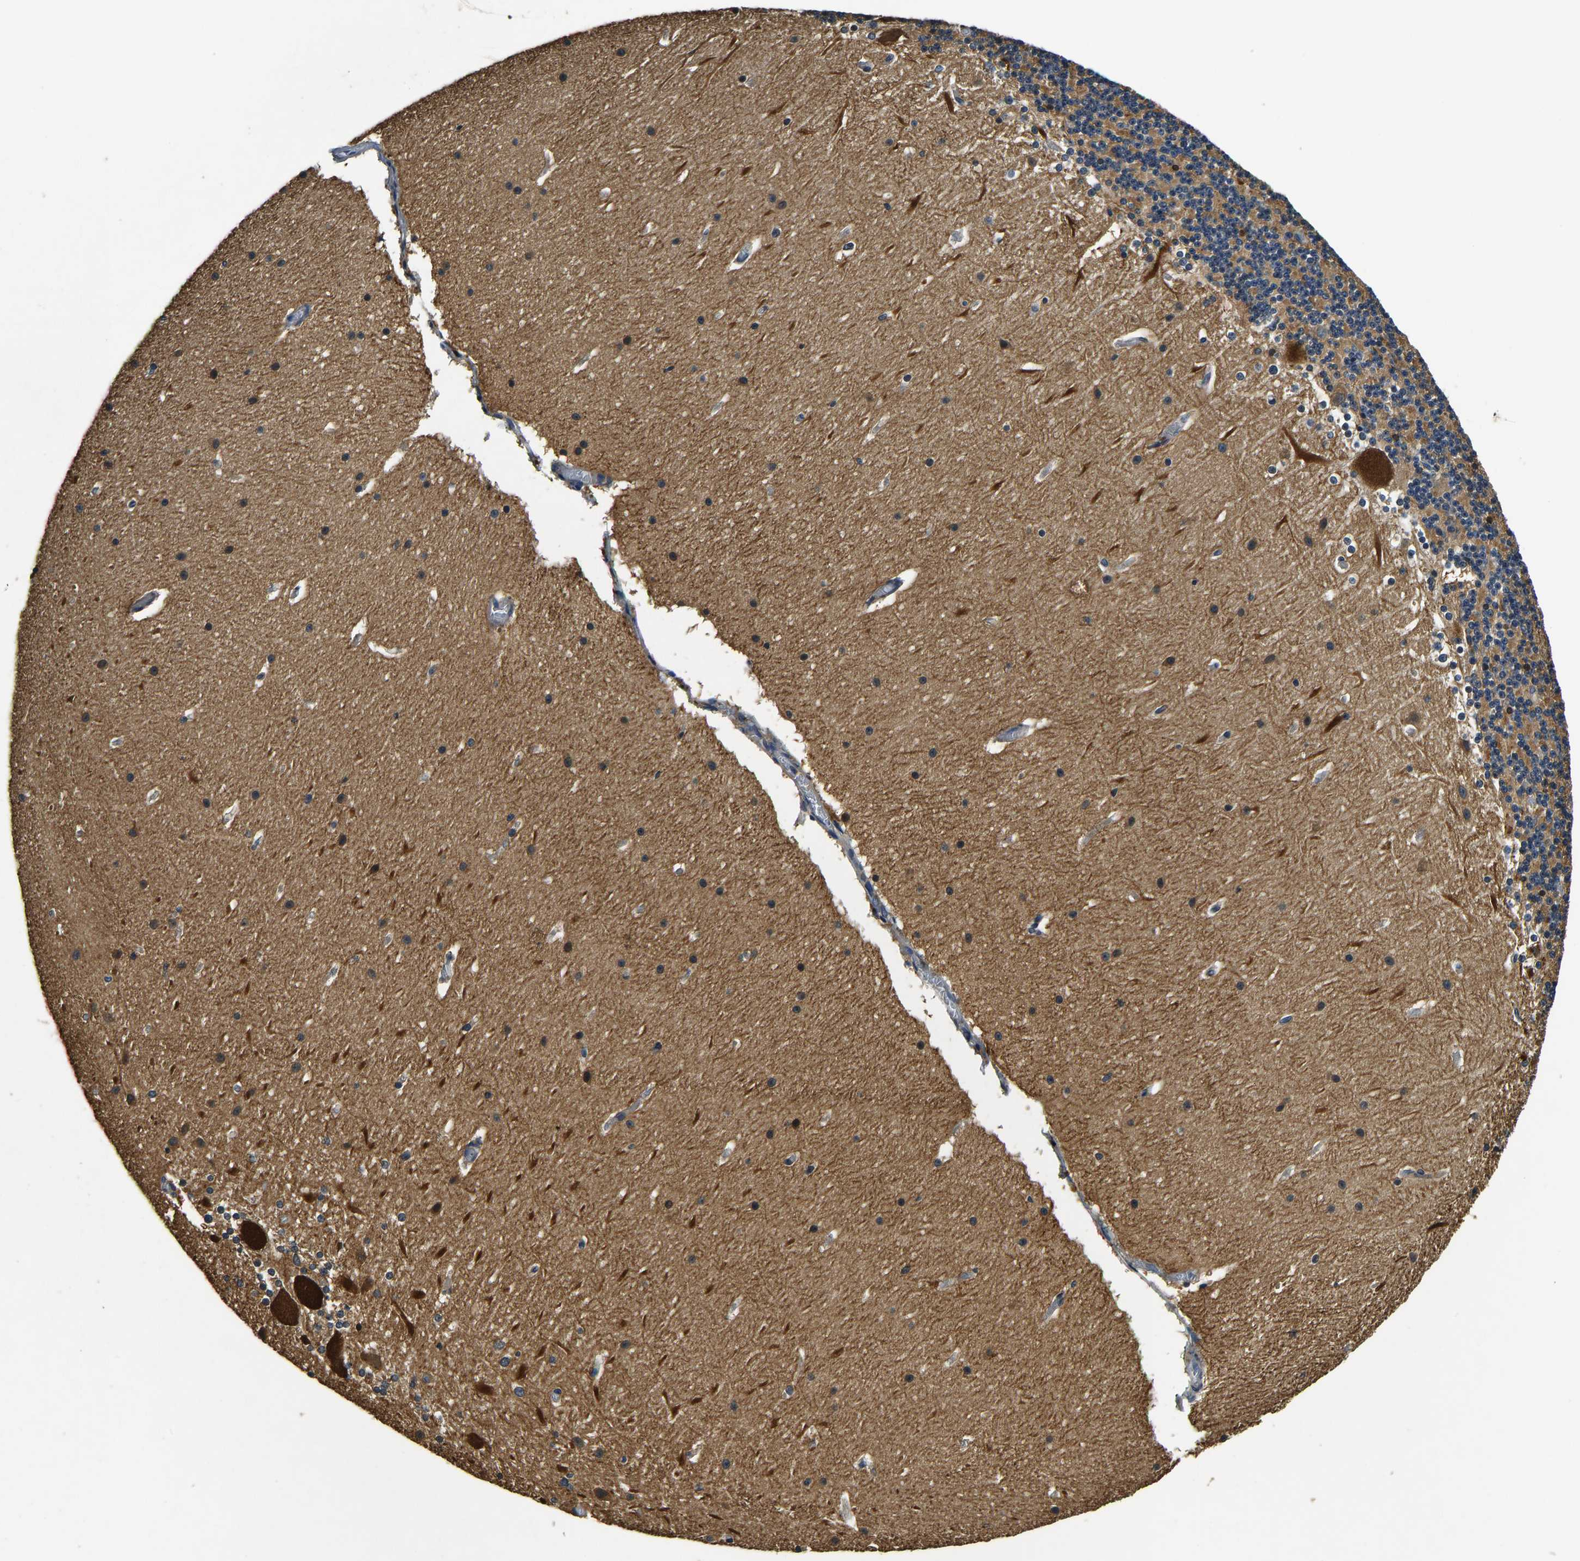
{"staining": {"intensity": "moderate", "quantity": ">75%", "location": "cytoplasmic/membranous"}, "tissue": "cerebellum", "cell_type": "Cells in granular layer", "image_type": "normal", "snomed": [{"axis": "morphology", "description": "Normal tissue, NOS"}, {"axis": "topography", "description": "Cerebellum"}], "caption": "Protein analysis of normal cerebellum demonstrates moderate cytoplasmic/membranous staining in about >75% of cells in granular layer. (DAB IHC, brown staining for protein, blue staining for nuclei).", "gene": "RESF1", "patient": {"sex": "female", "age": 19}}